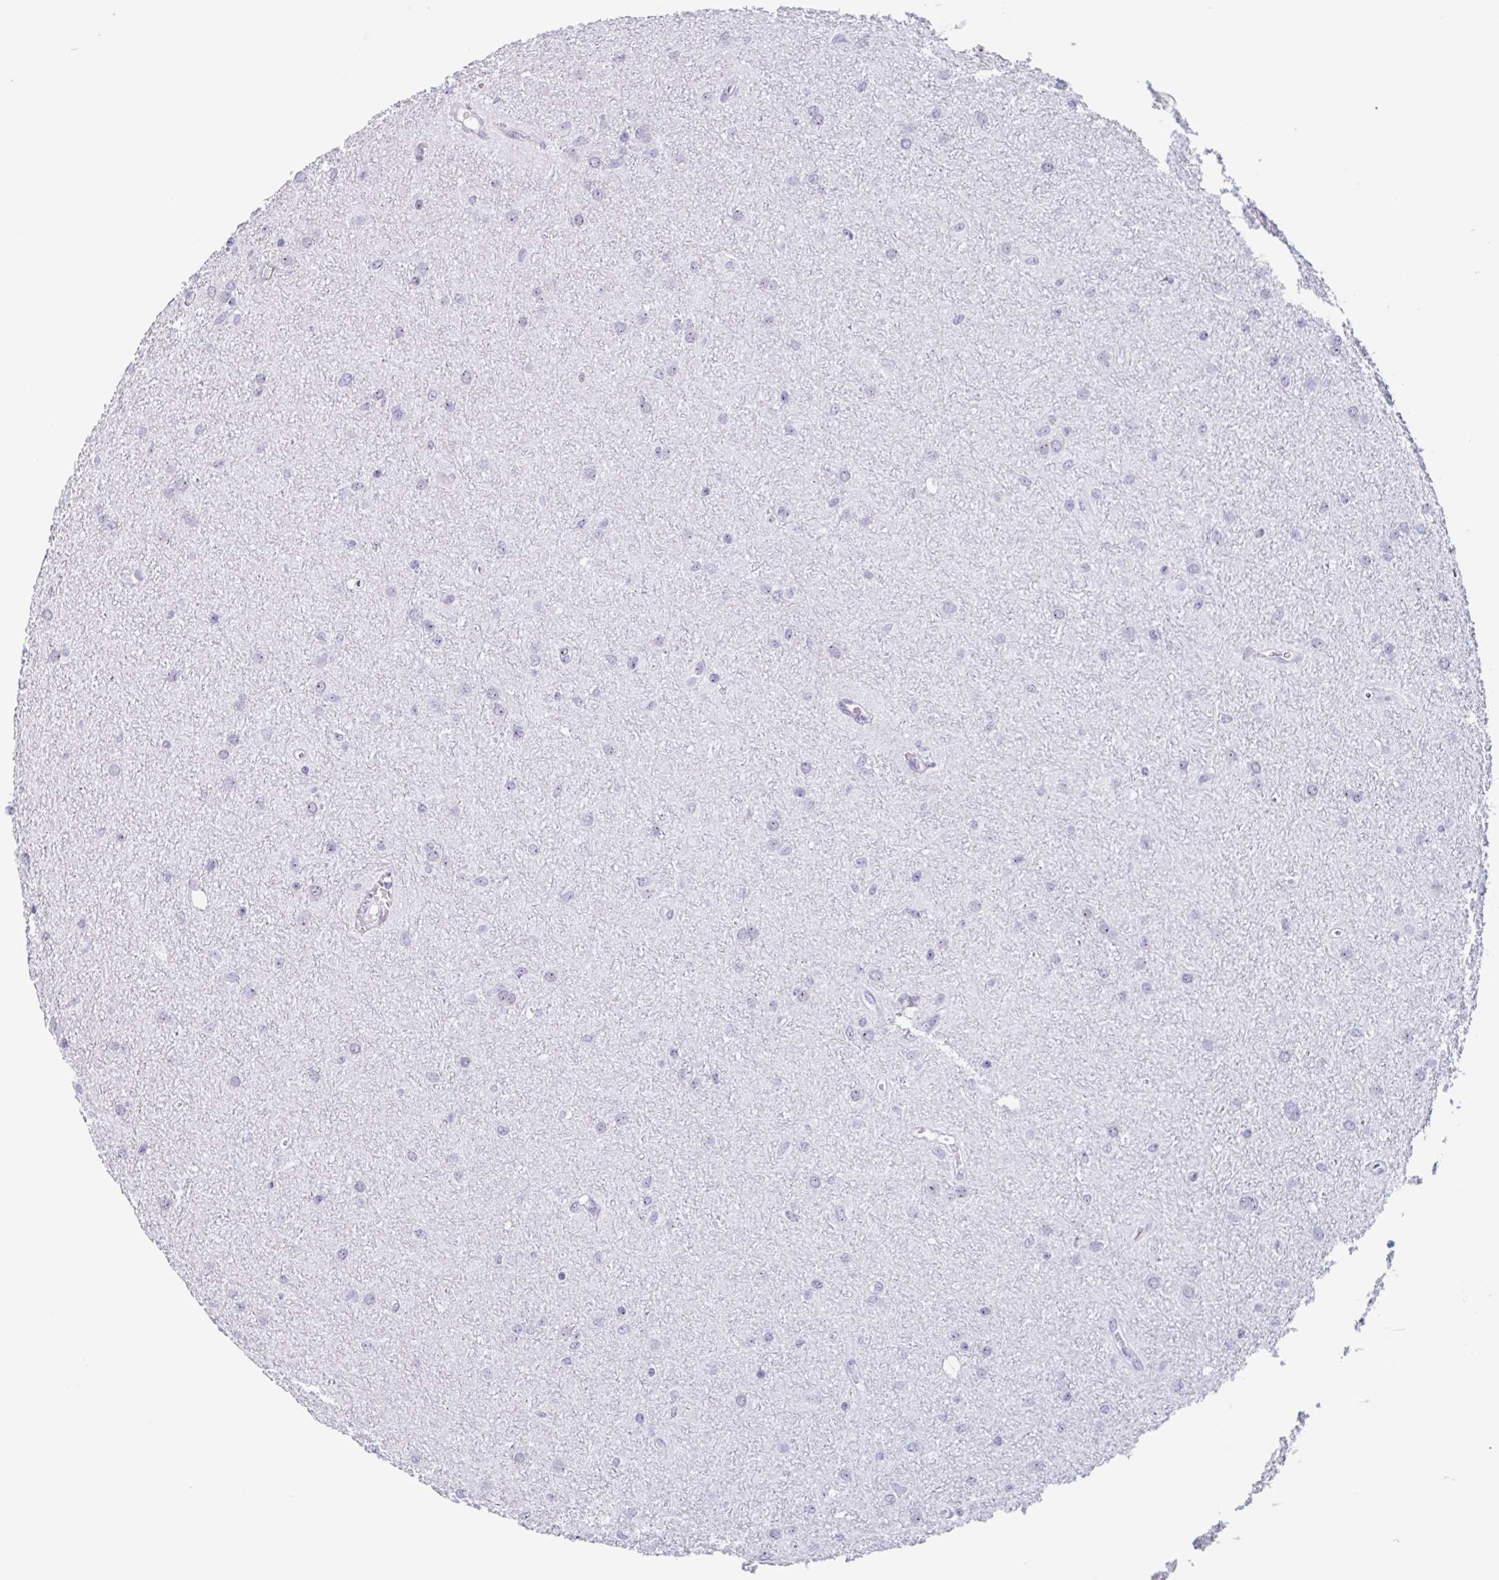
{"staining": {"intensity": "weak", "quantity": "<25%", "location": "nuclear"}, "tissue": "glioma", "cell_type": "Tumor cells", "image_type": "cancer", "snomed": [{"axis": "morphology", "description": "Glioma, malignant, Low grade"}, {"axis": "topography", "description": "Cerebellum"}], "caption": "Image shows no protein staining in tumor cells of malignant glioma (low-grade) tissue. Nuclei are stained in blue.", "gene": "LENG9", "patient": {"sex": "female", "age": 5}}